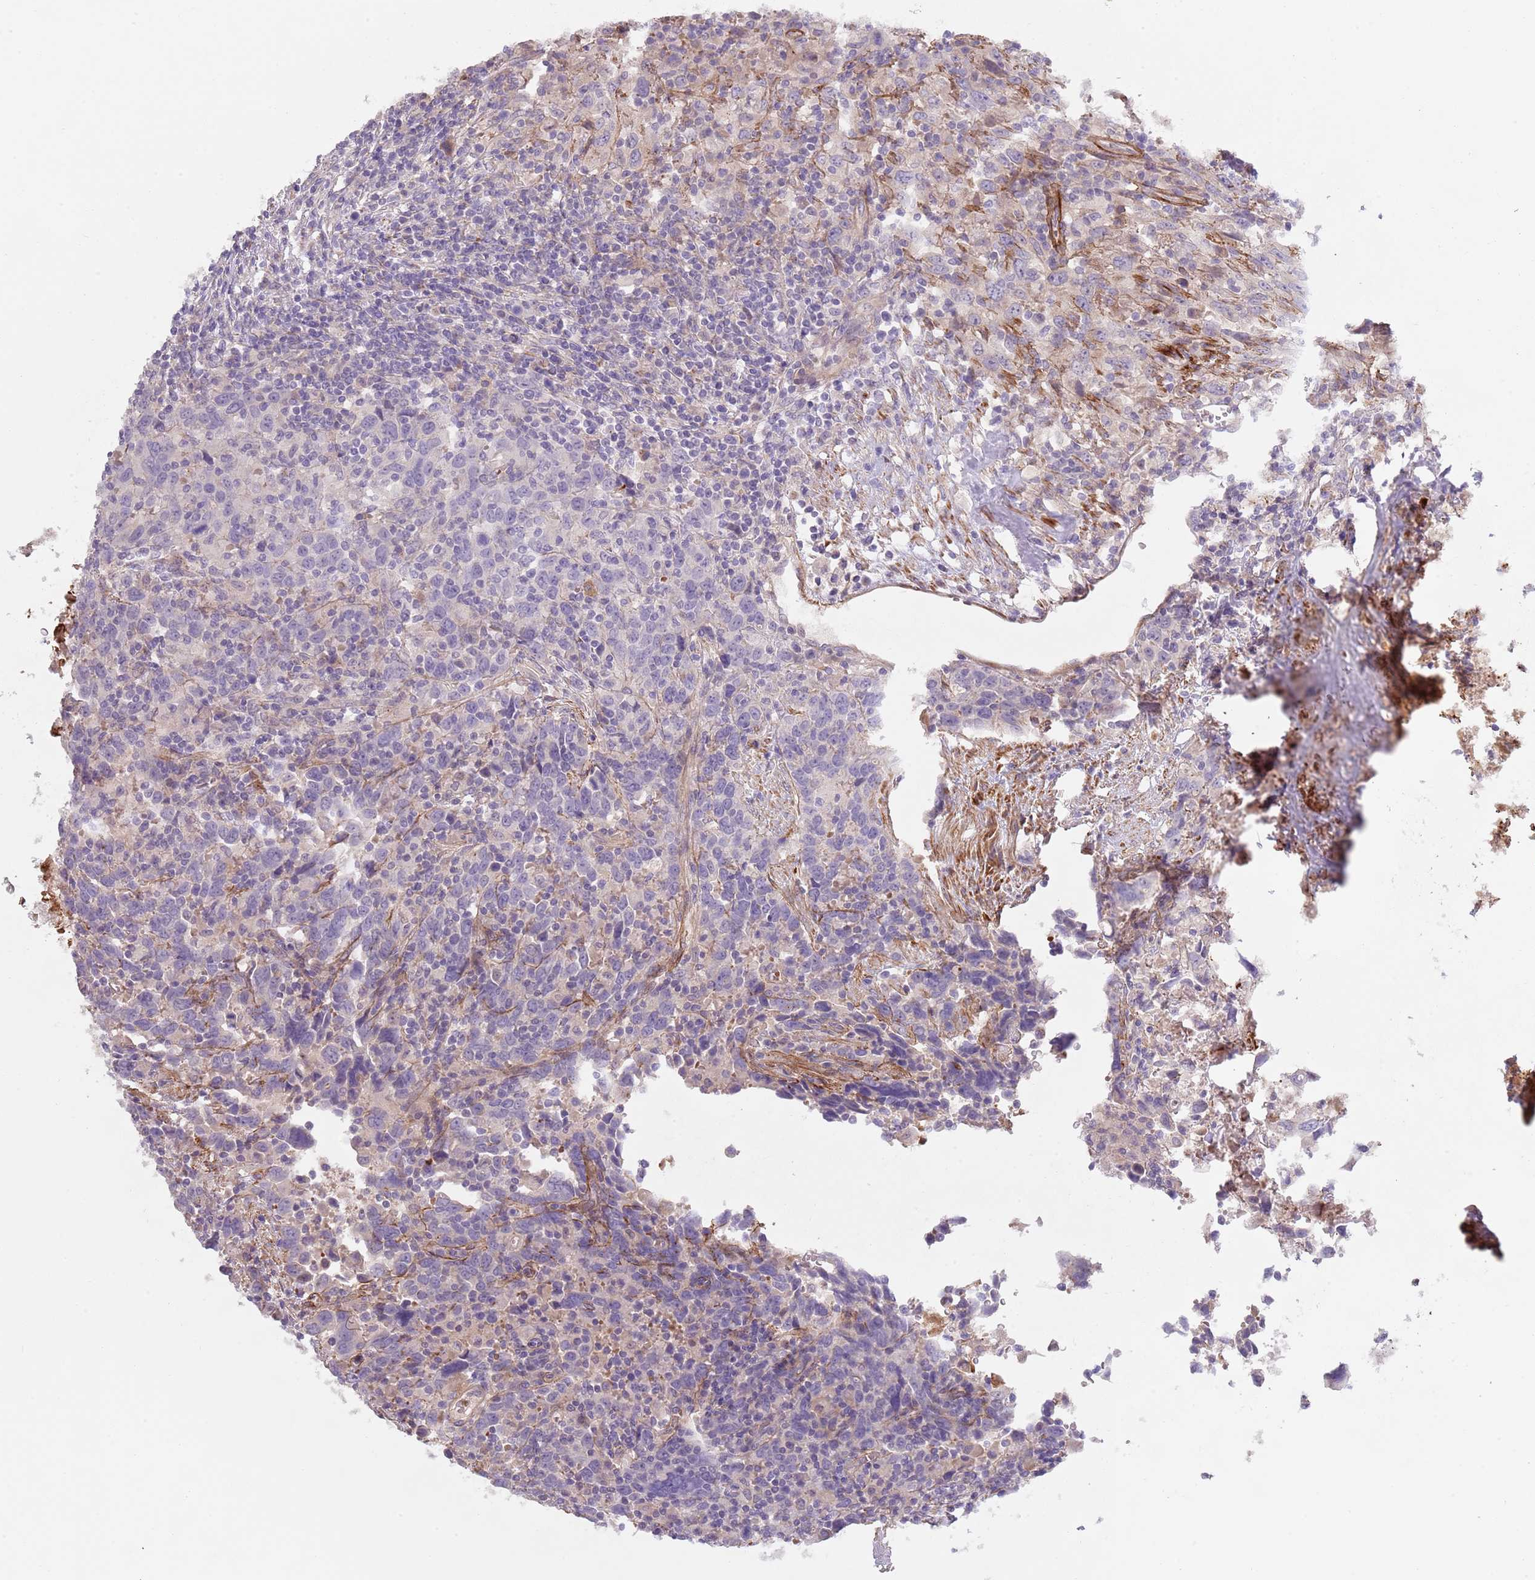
{"staining": {"intensity": "negative", "quantity": "none", "location": "none"}, "tissue": "urothelial cancer", "cell_type": "Tumor cells", "image_type": "cancer", "snomed": [{"axis": "morphology", "description": "Urothelial carcinoma, High grade"}, {"axis": "topography", "description": "Urinary bladder"}], "caption": "Immunohistochemical staining of human urothelial cancer exhibits no significant expression in tumor cells.", "gene": "TINAGL1", "patient": {"sex": "male", "age": 61}}